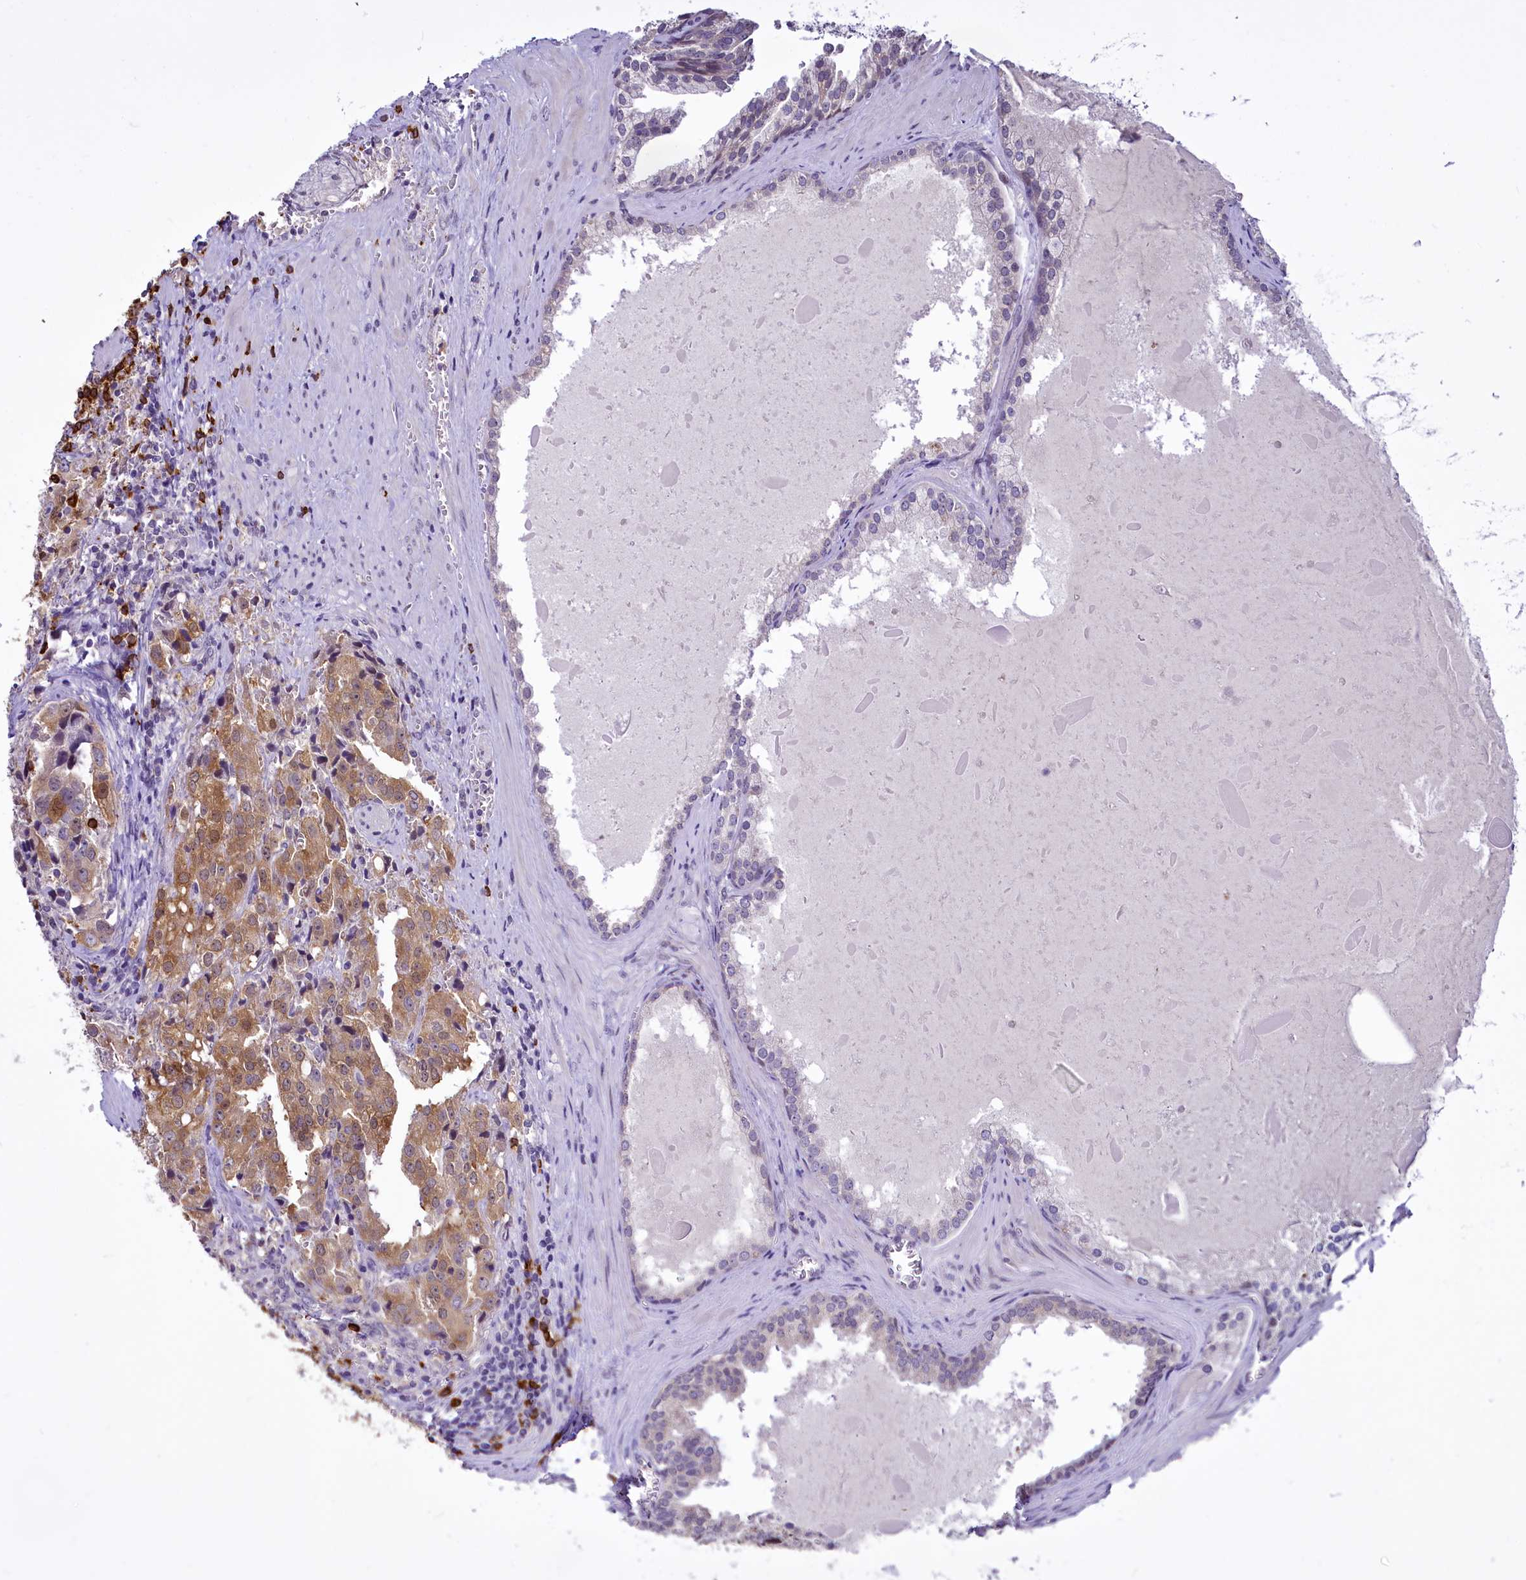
{"staining": {"intensity": "moderate", "quantity": ">75%", "location": "cytoplasmic/membranous,nuclear"}, "tissue": "prostate cancer", "cell_type": "Tumor cells", "image_type": "cancer", "snomed": [{"axis": "morphology", "description": "Adenocarcinoma, High grade"}, {"axis": "topography", "description": "Prostate"}], "caption": "Prostate cancer tissue exhibits moderate cytoplasmic/membranous and nuclear positivity in about >75% of tumor cells The staining was performed using DAB, with brown indicating positive protein expression. Nuclei are stained blue with hematoxylin.", "gene": "BANK1", "patient": {"sex": "male", "age": 68}}